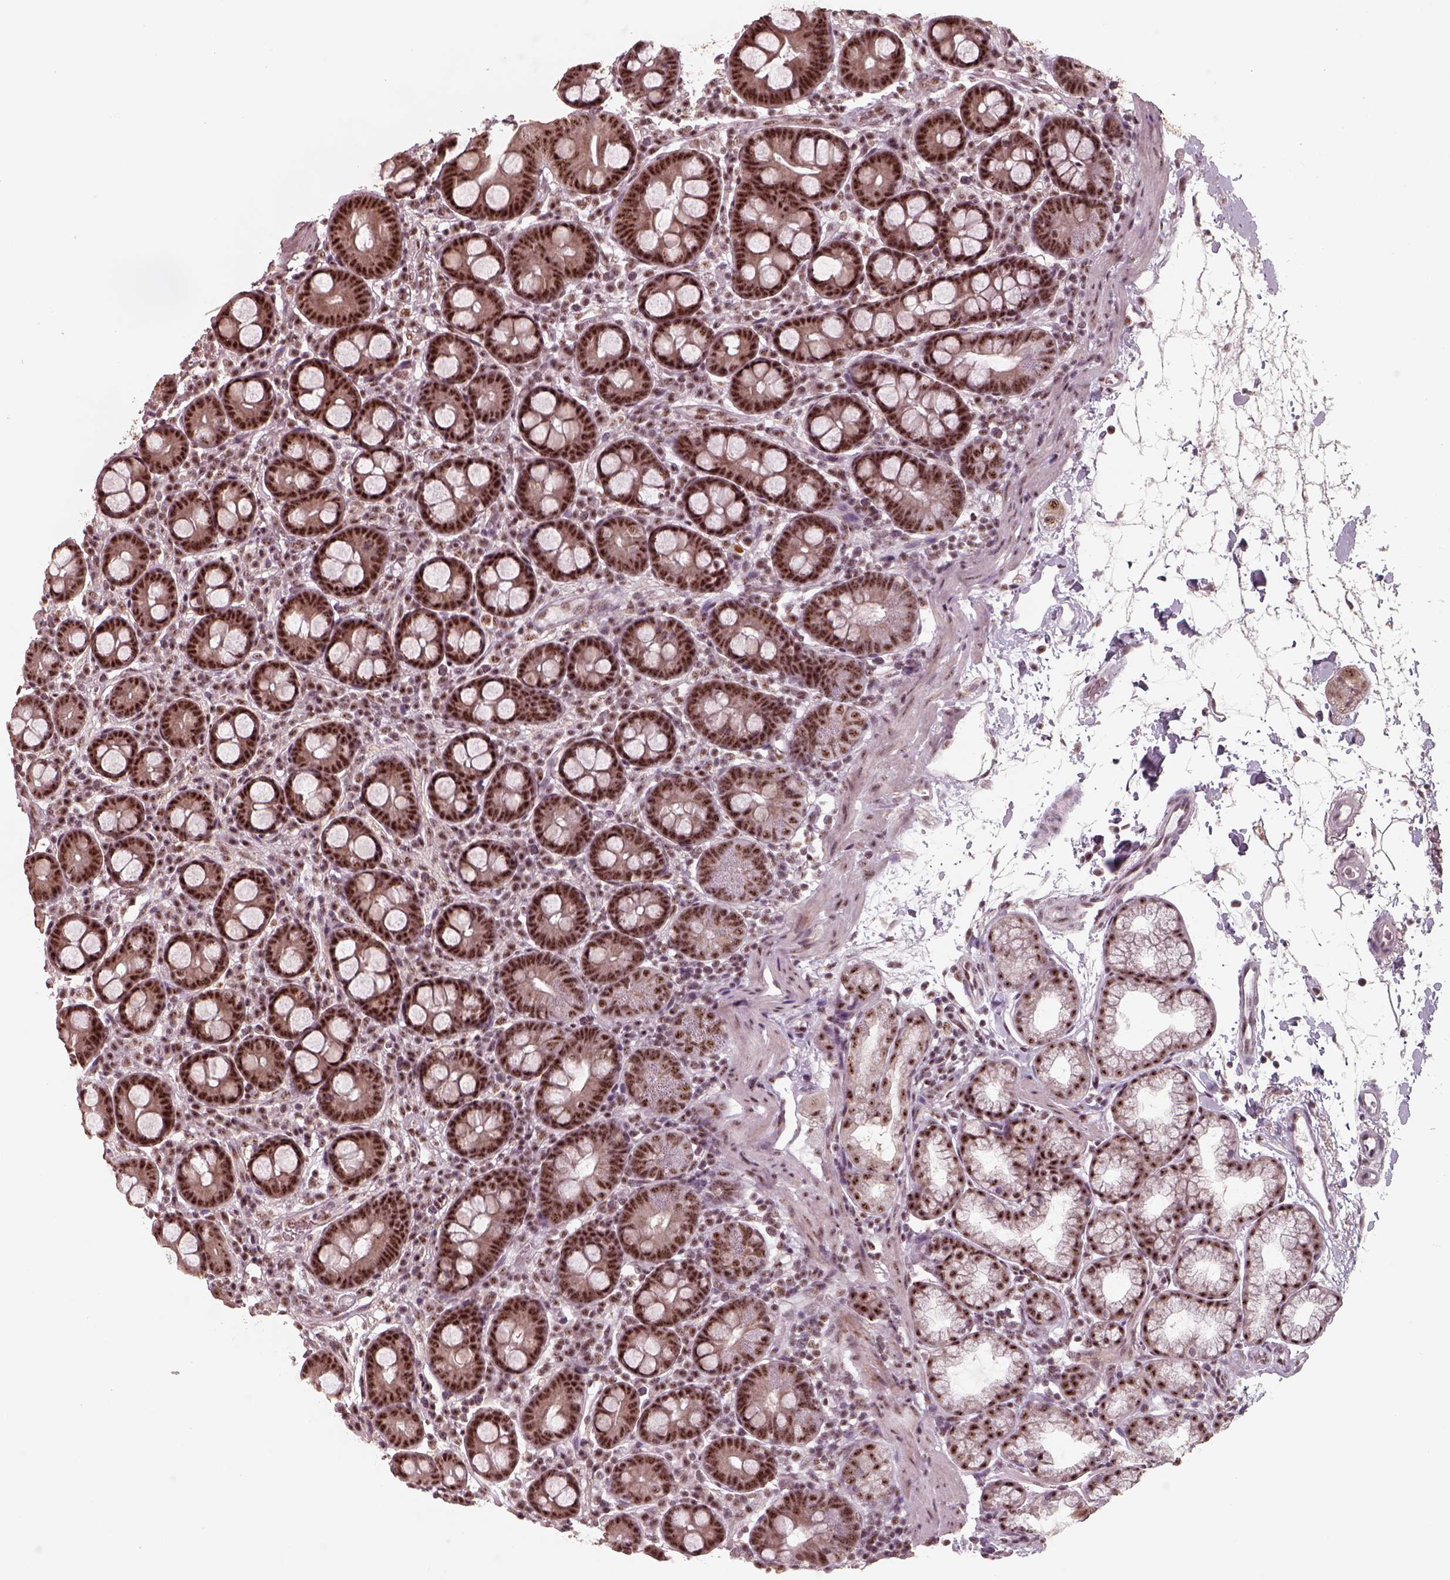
{"staining": {"intensity": "strong", "quantity": ">75%", "location": "nuclear"}, "tissue": "duodenum", "cell_type": "Glandular cells", "image_type": "normal", "snomed": [{"axis": "morphology", "description": "Normal tissue, NOS"}, {"axis": "topography", "description": "Pancreas"}, {"axis": "topography", "description": "Duodenum"}], "caption": "A brown stain labels strong nuclear expression of a protein in glandular cells of unremarkable duodenum. (Stains: DAB (3,3'-diaminobenzidine) in brown, nuclei in blue, Microscopy: brightfield microscopy at high magnification).", "gene": "ATXN7L3", "patient": {"sex": "male", "age": 59}}